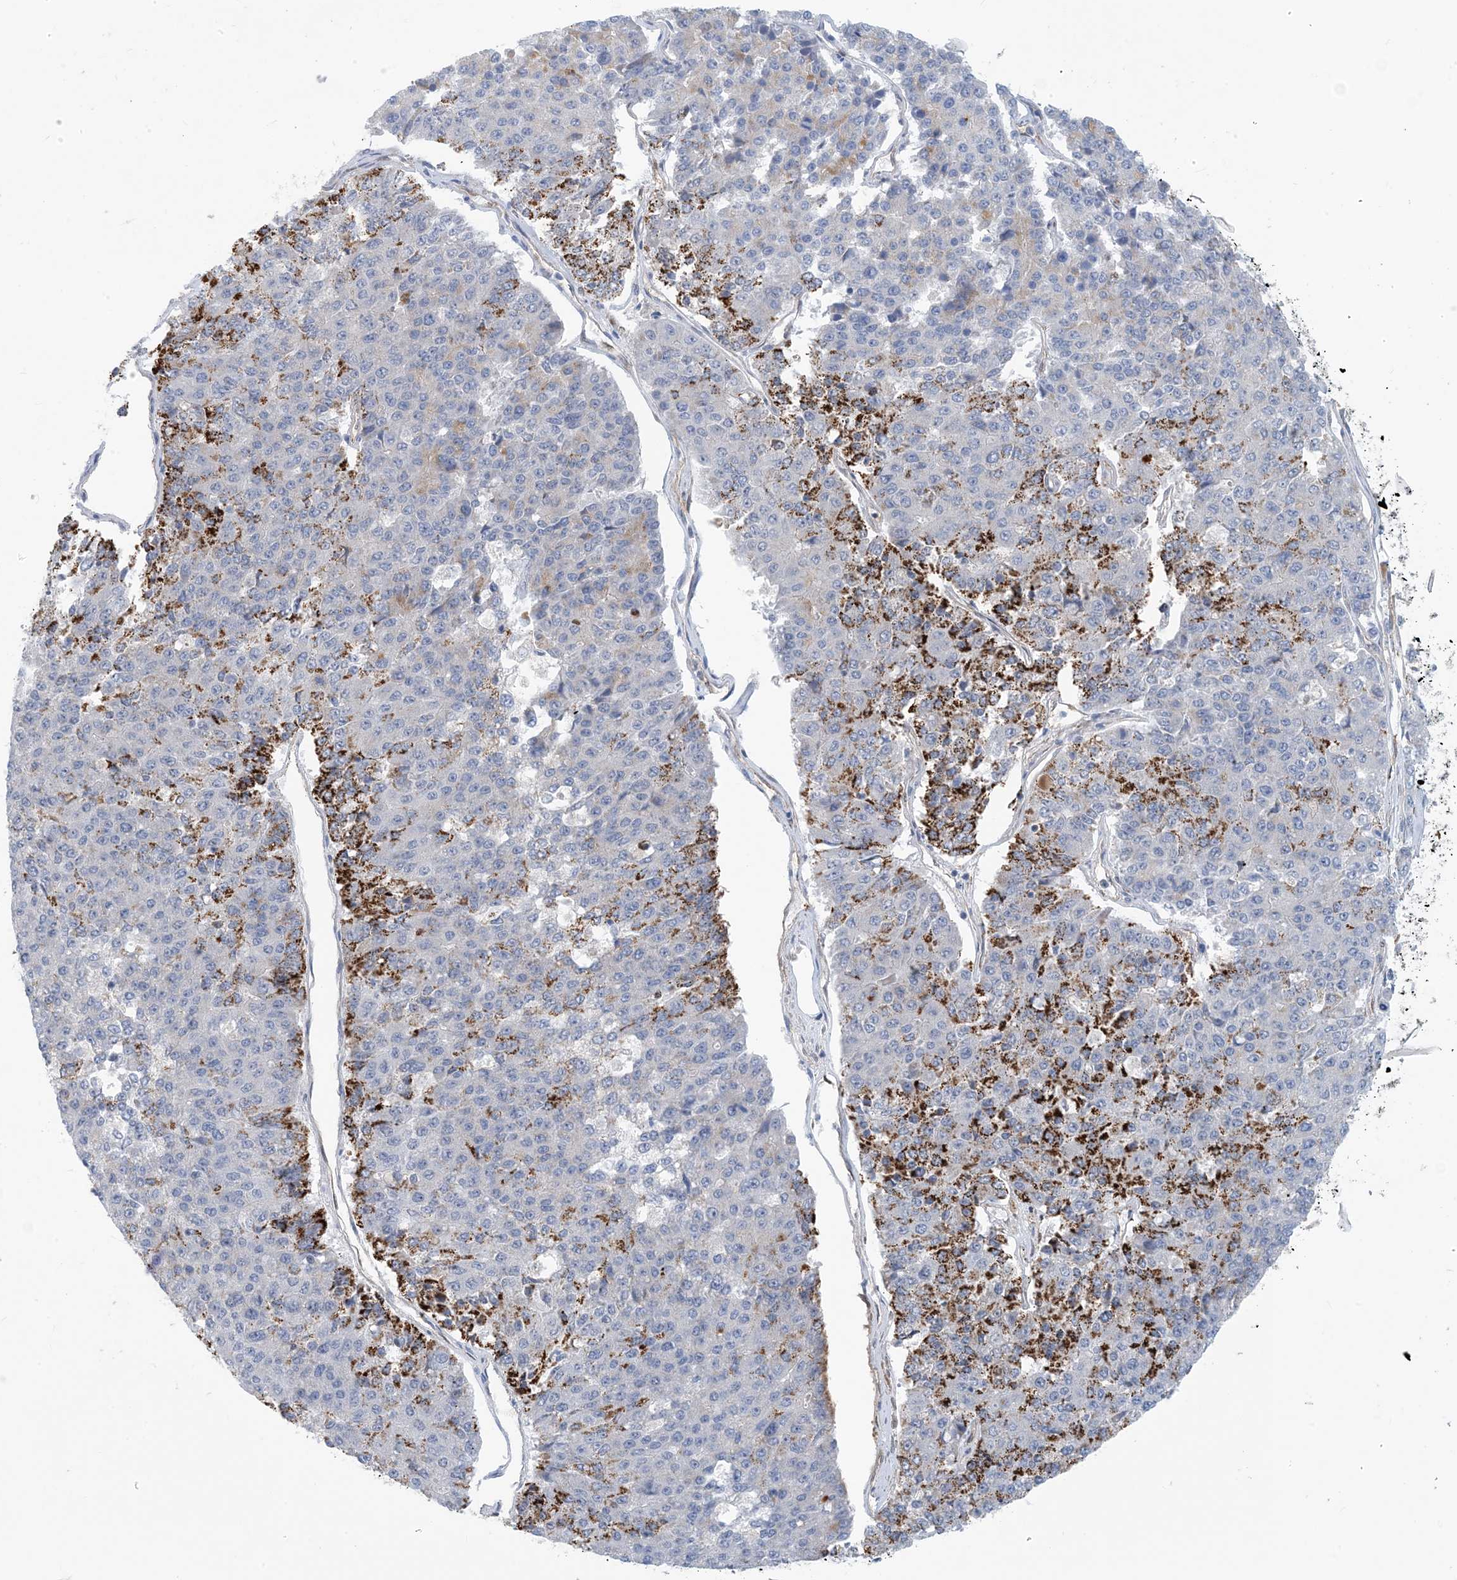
{"staining": {"intensity": "strong", "quantity": "<25%", "location": "cytoplasmic/membranous"}, "tissue": "pancreatic cancer", "cell_type": "Tumor cells", "image_type": "cancer", "snomed": [{"axis": "morphology", "description": "Adenocarcinoma, NOS"}, {"axis": "topography", "description": "Pancreas"}], "caption": "The histopathology image displays immunohistochemical staining of pancreatic adenocarcinoma. There is strong cytoplasmic/membranous staining is appreciated in about <25% of tumor cells.", "gene": "EIF2A", "patient": {"sex": "male", "age": 50}}